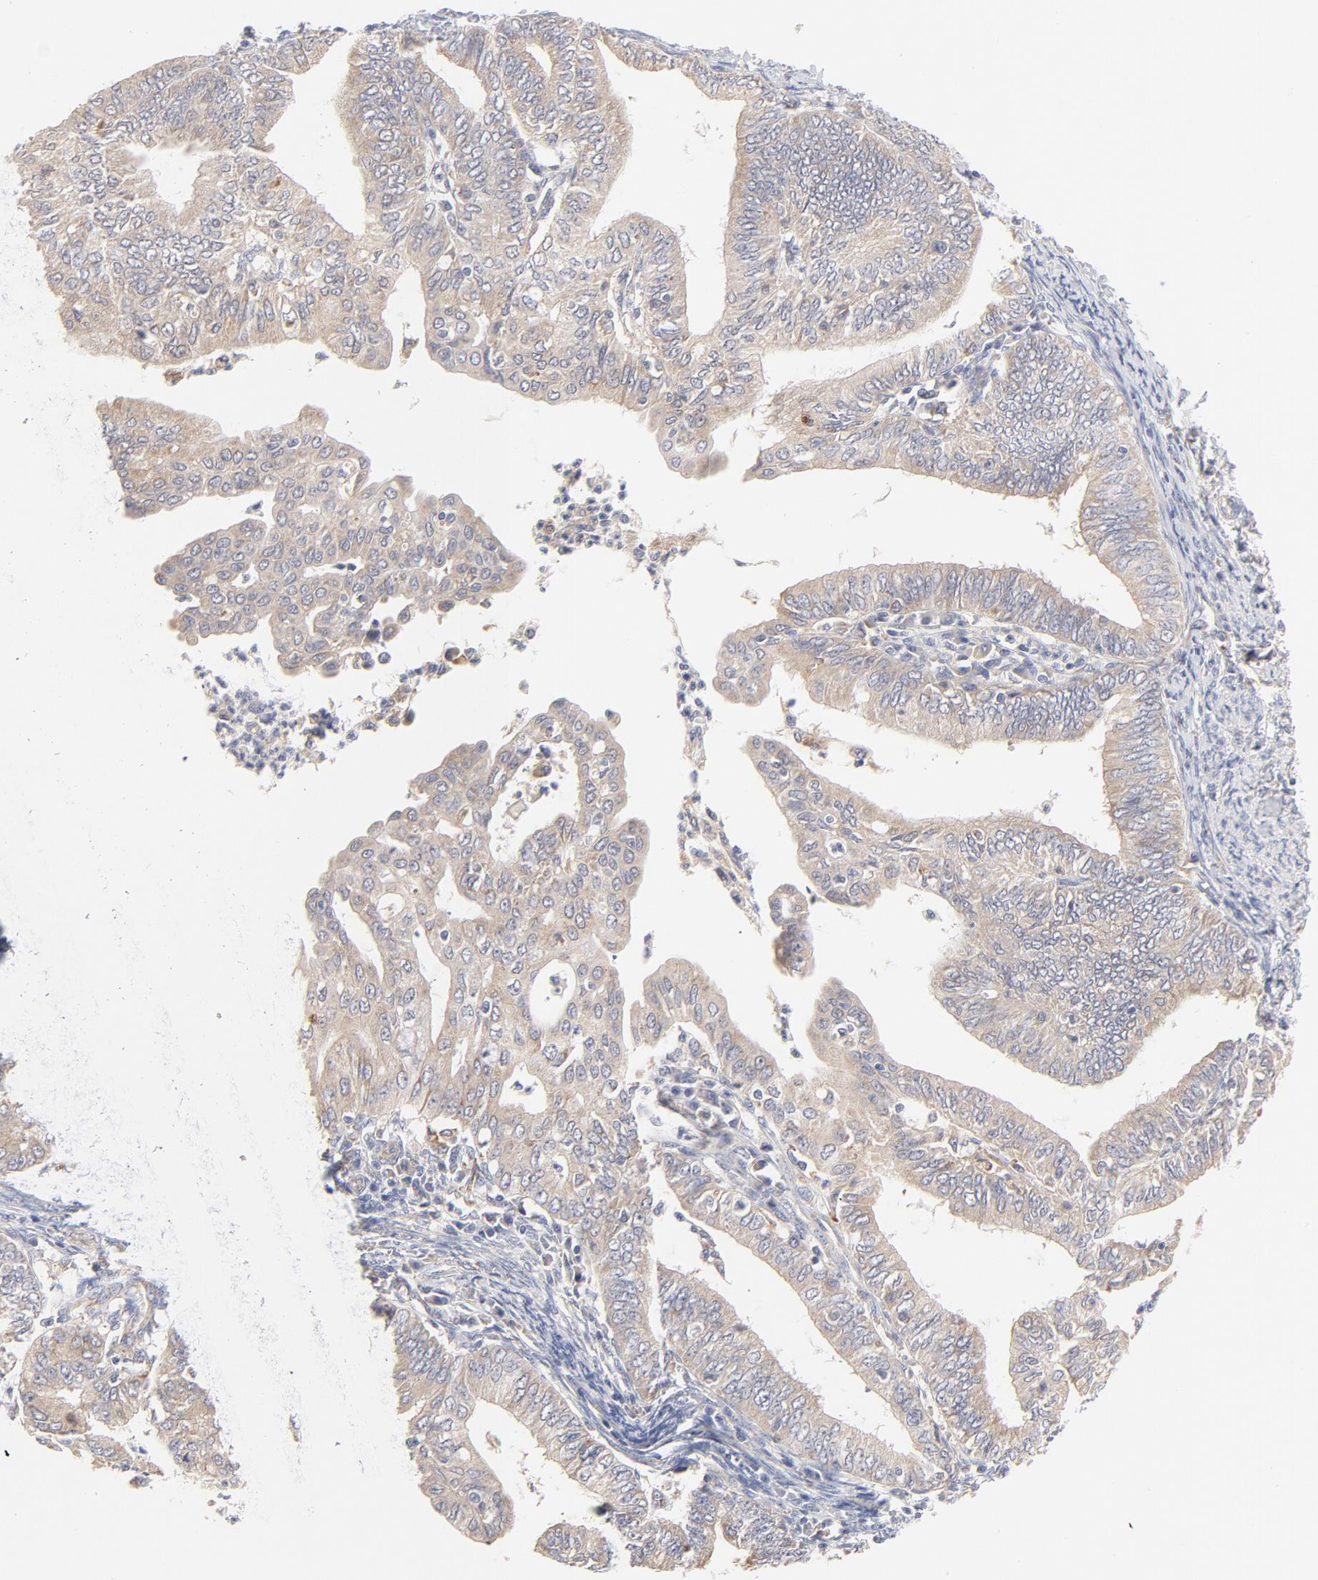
{"staining": {"intensity": "weak", "quantity": ">75%", "location": "cytoplasmic/membranous"}, "tissue": "endometrial cancer", "cell_type": "Tumor cells", "image_type": "cancer", "snomed": [{"axis": "morphology", "description": "Adenocarcinoma, NOS"}, {"axis": "topography", "description": "Endometrium"}], "caption": "Protein expression by immunohistochemistry (IHC) reveals weak cytoplasmic/membranous staining in about >75% of tumor cells in endometrial cancer (adenocarcinoma).", "gene": "MTERF2", "patient": {"sex": "female", "age": 66}}